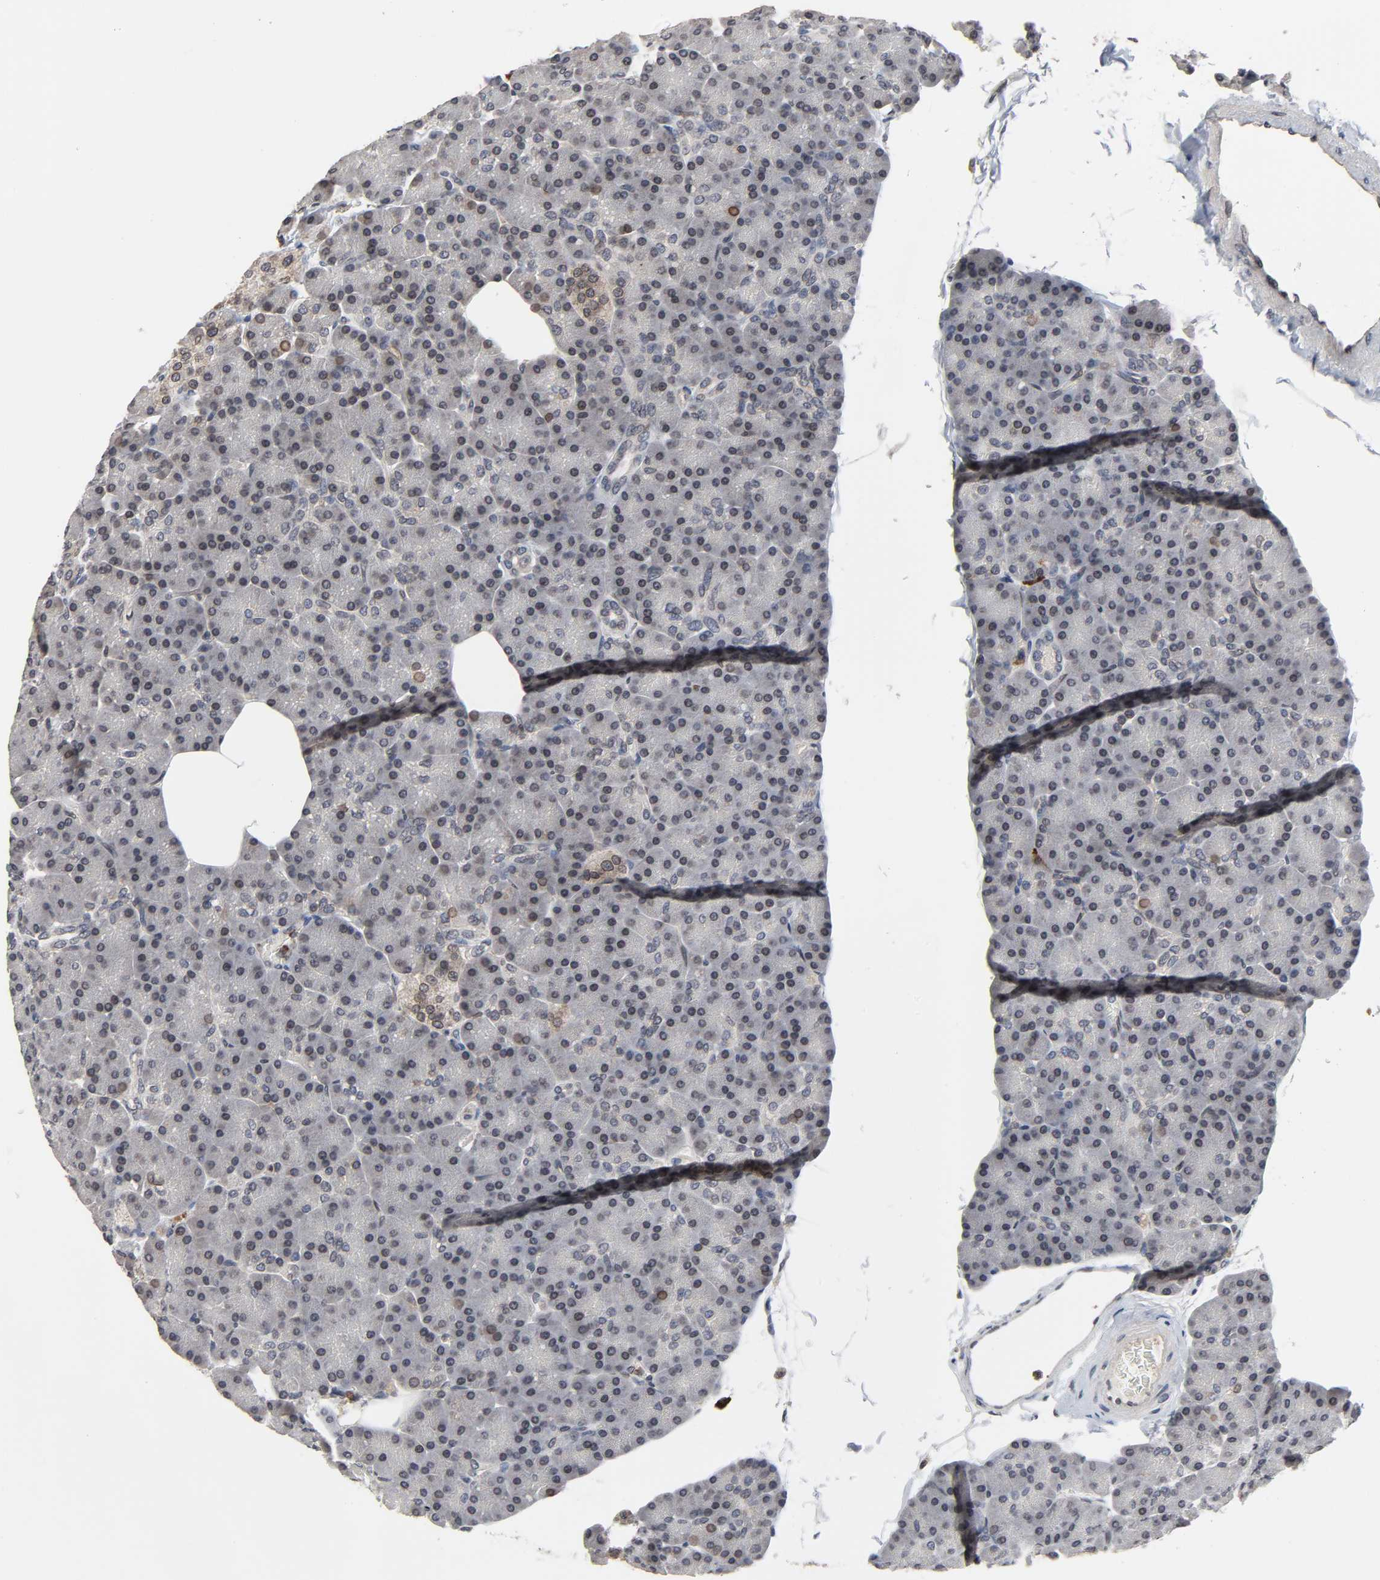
{"staining": {"intensity": "weak", "quantity": "<25%", "location": "cytoplasmic/membranous,nuclear"}, "tissue": "pancreas", "cell_type": "Exocrine glandular cells", "image_type": "normal", "snomed": [{"axis": "morphology", "description": "Normal tissue, NOS"}, {"axis": "topography", "description": "Pancreas"}], "caption": "Immunohistochemistry (IHC) of benign human pancreas shows no staining in exocrine glandular cells.", "gene": "CCDC175", "patient": {"sex": "female", "age": 43}}